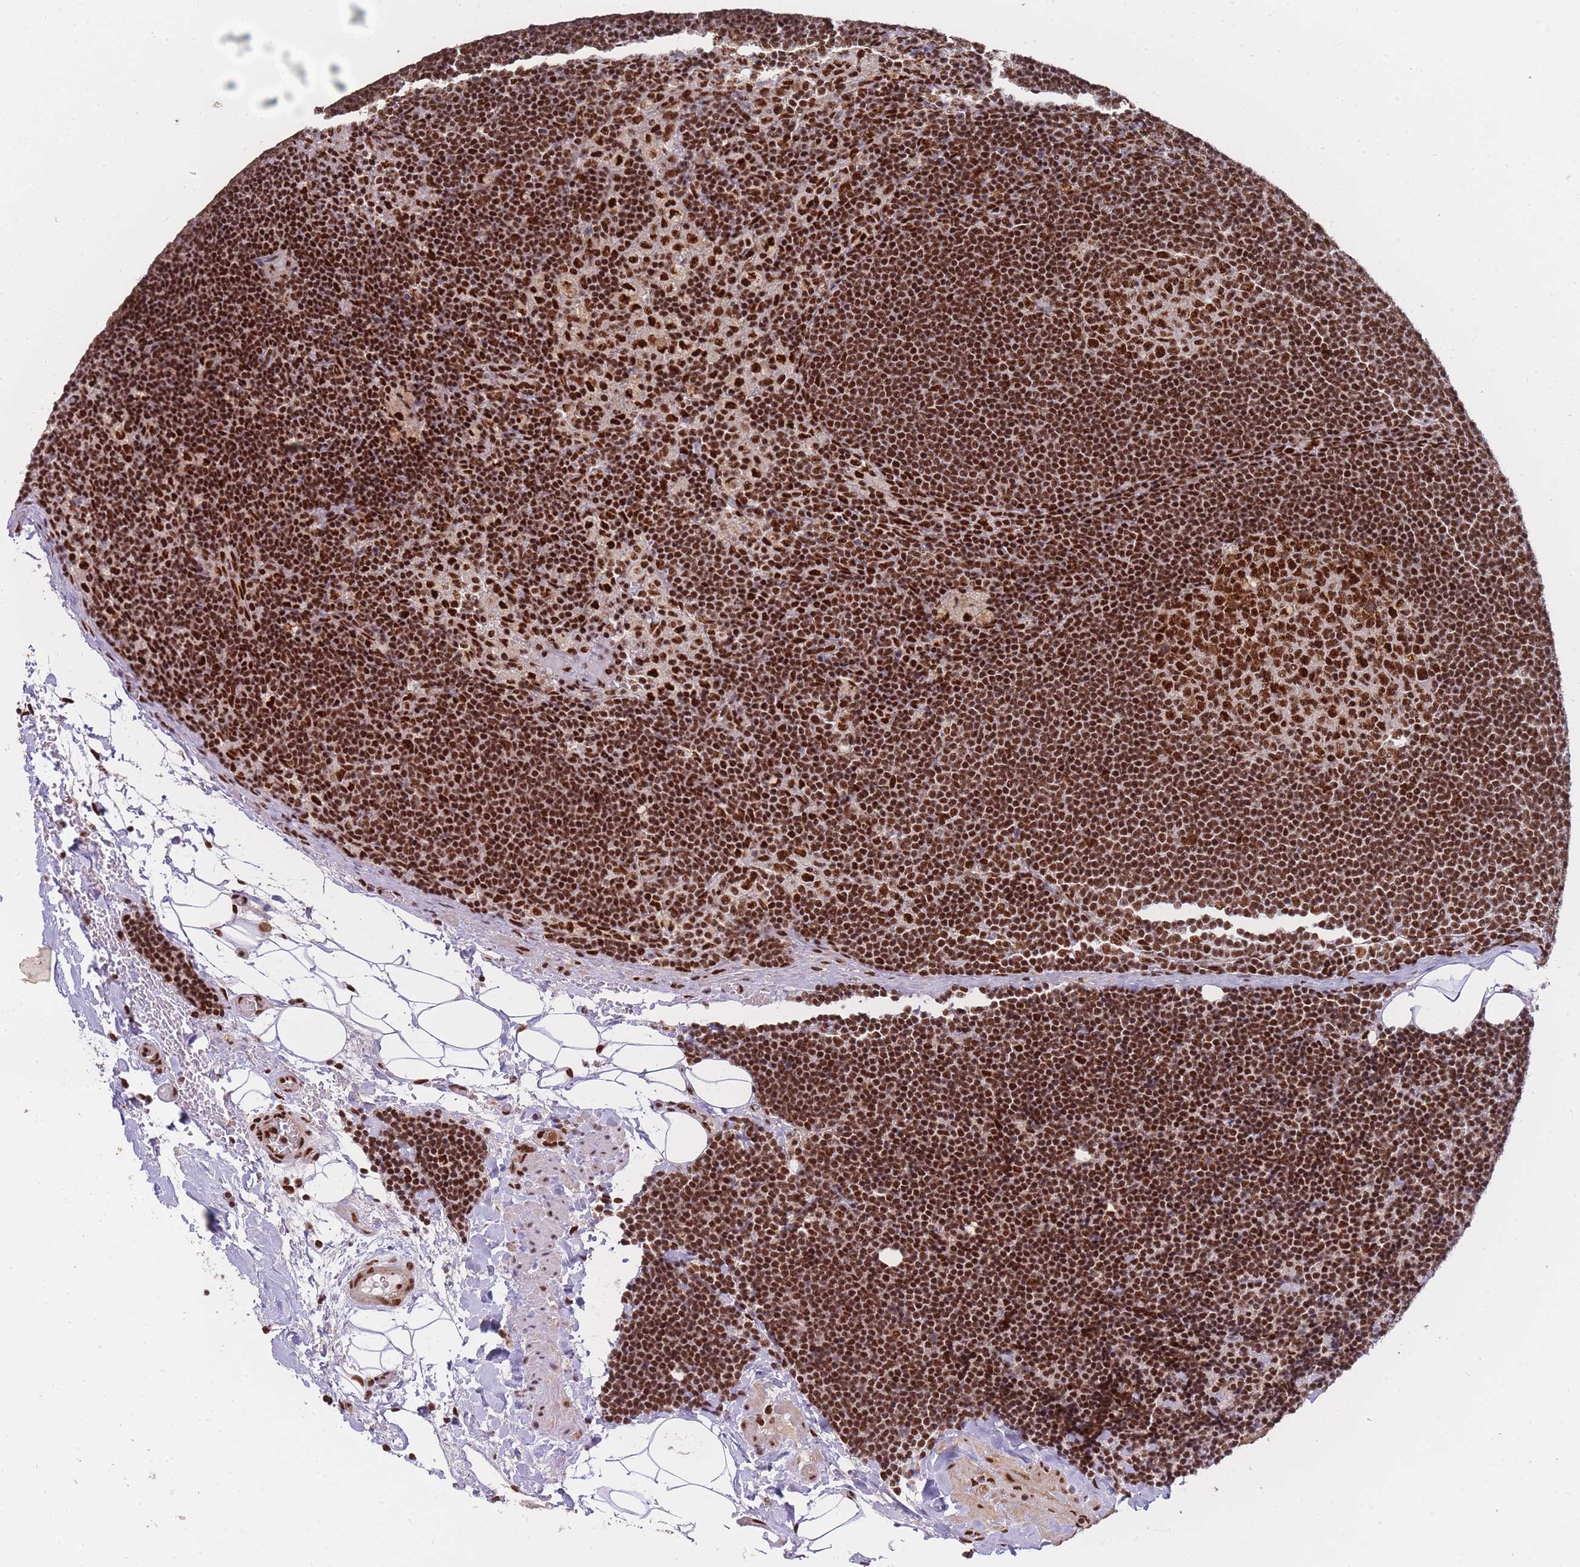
{"staining": {"intensity": "strong", "quantity": ">75%", "location": "nuclear"}, "tissue": "lymph node", "cell_type": "Germinal center cells", "image_type": "normal", "snomed": [{"axis": "morphology", "description": "Normal tissue, NOS"}, {"axis": "topography", "description": "Lymph node"}], "caption": "Immunohistochemical staining of unremarkable lymph node exhibits strong nuclear protein staining in approximately >75% of germinal center cells.", "gene": "PRKDC", "patient": {"sex": "male", "age": 24}}